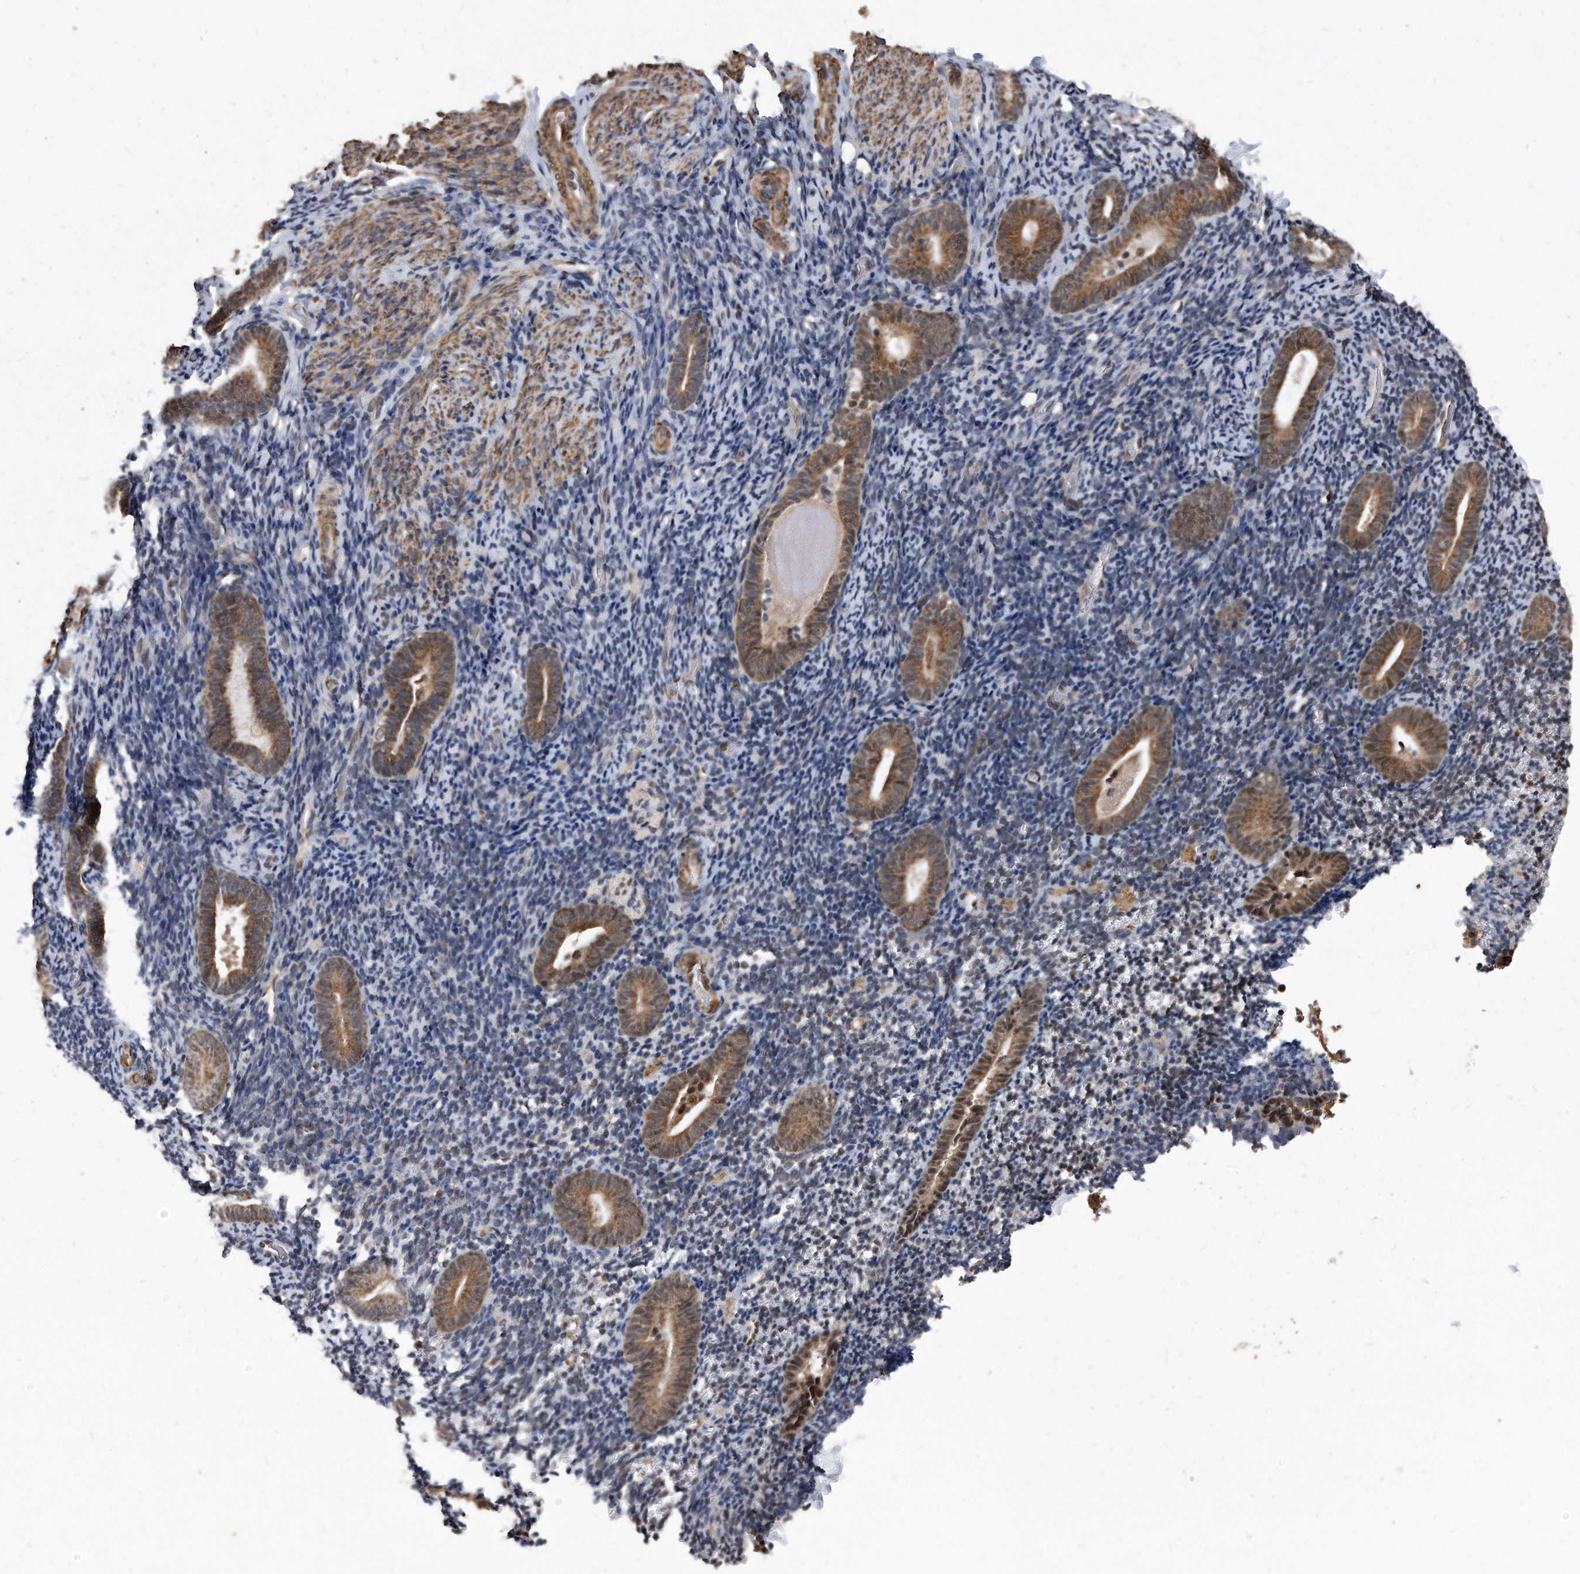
{"staining": {"intensity": "moderate", "quantity": "<25%", "location": "cytoplasmic/membranous"}, "tissue": "endometrium", "cell_type": "Cells in endometrial stroma", "image_type": "normal", "snomed": [{"axis": "morphology", "description": "Normal tissue, NOS"}, {"axis": "topography", "description": "Endometrium"}], "caption": "DAB (3,3'-diaminobenzidine) immunohistochemical staining of benign endometrium displays moderate cytoplasmic/membranous protein expression in approximately <25% of cells in endometrial stroma.", "gene": "DUSP22", "patient": {"sex": "female", "age": 51}}